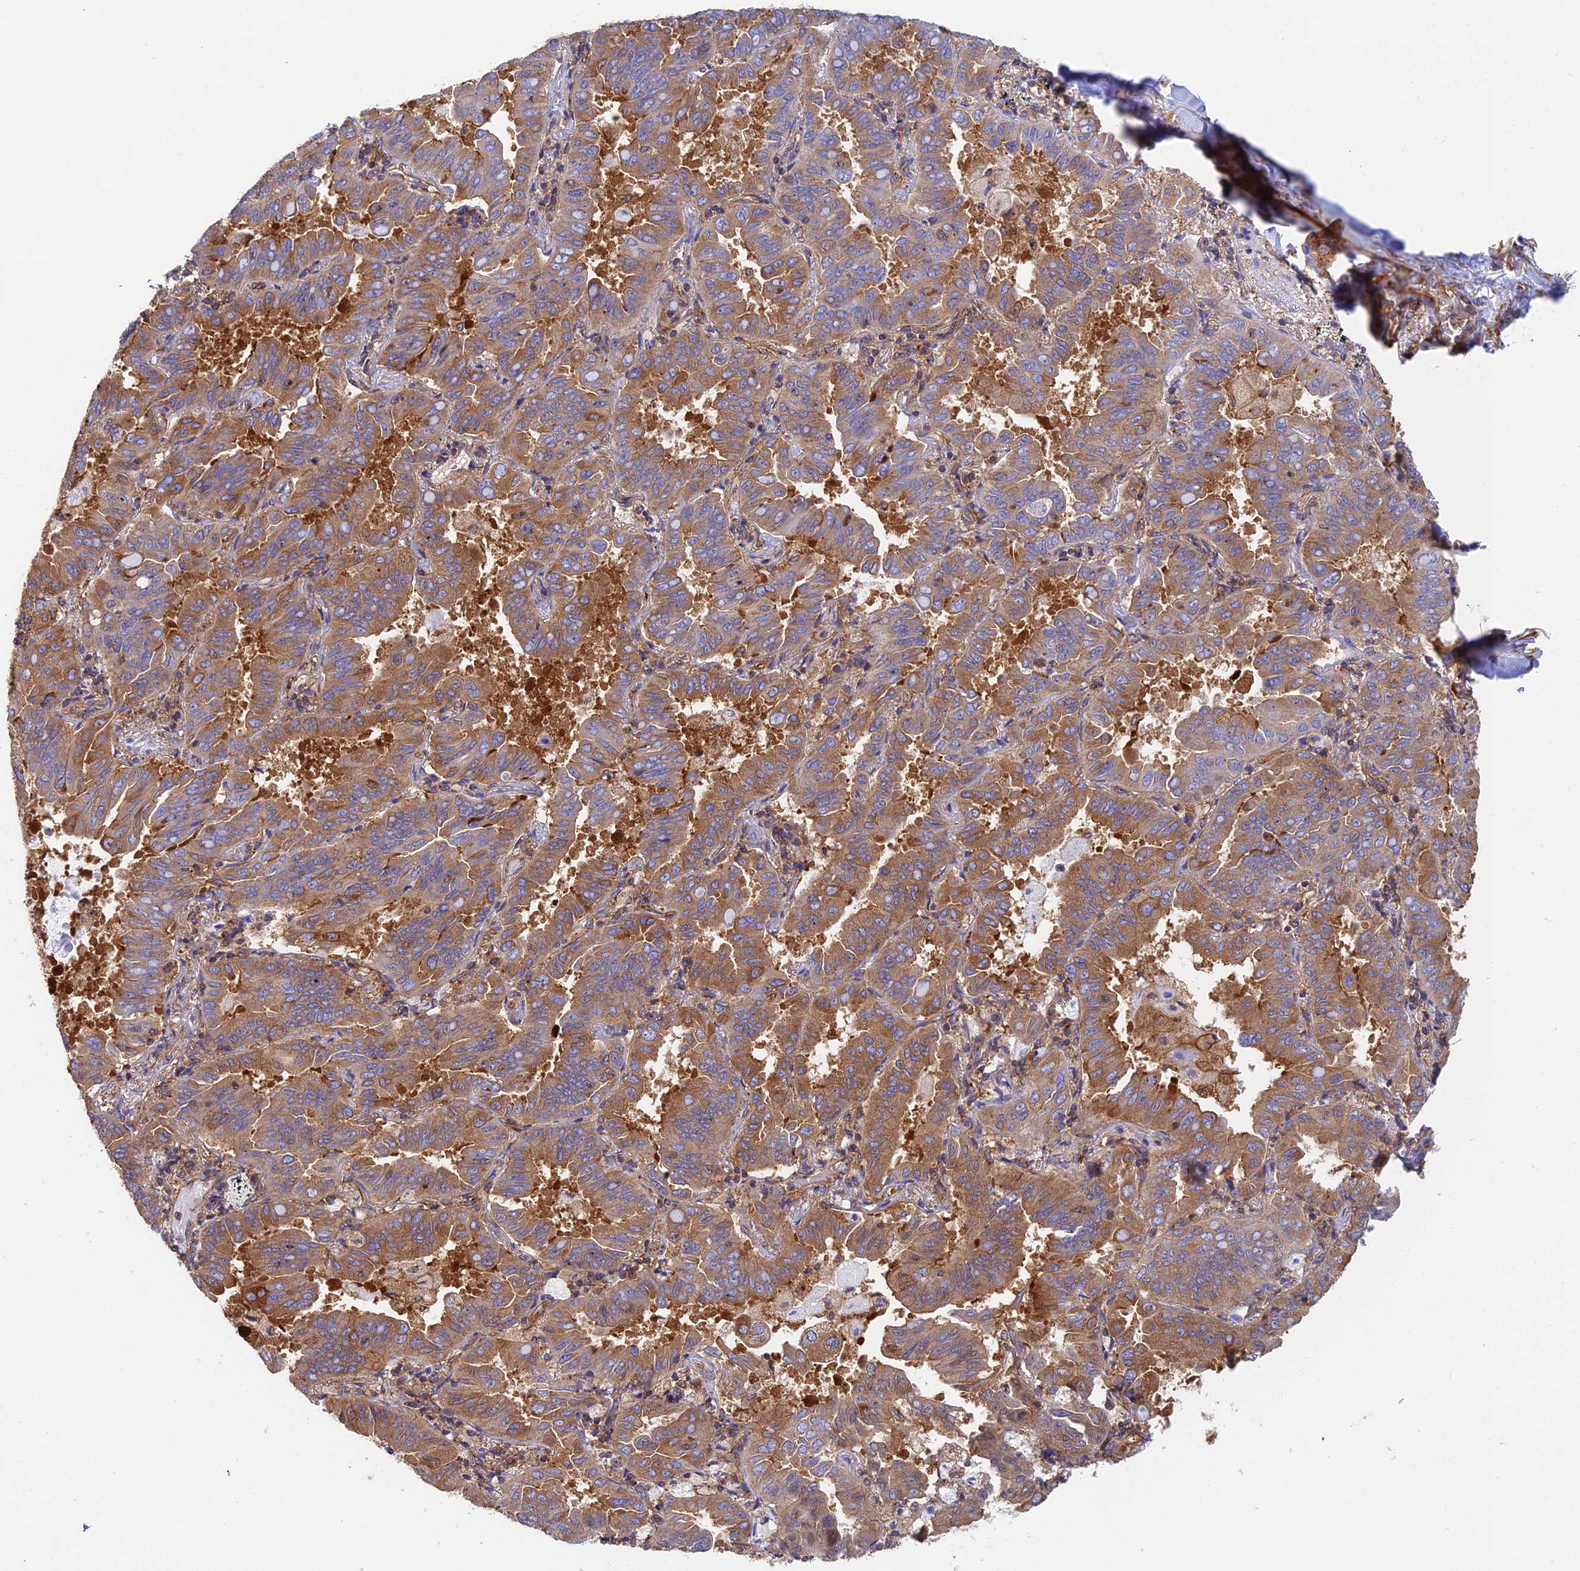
{"staining": {"intensity": "moderate", "quantity": ">75%", "location": "cytoplasmic/membranous"}, "tissue": "lung cancer", "cell_type": "Tumor cells", "image_type": "cancer", "snomed": [{"axis": "morphology", "description": "Adenocarcinoma, NOS"}, {"axis": "topography", "description": "Lung"}], "caption": "Adenocarcinoma (lung) stained with a brown dye displays moderate cytoplasmic/membranous positive positivity in about >75% of tumor cells.", "gene": "DCTN2", "patient": {"sex": "male", "age": 64}}